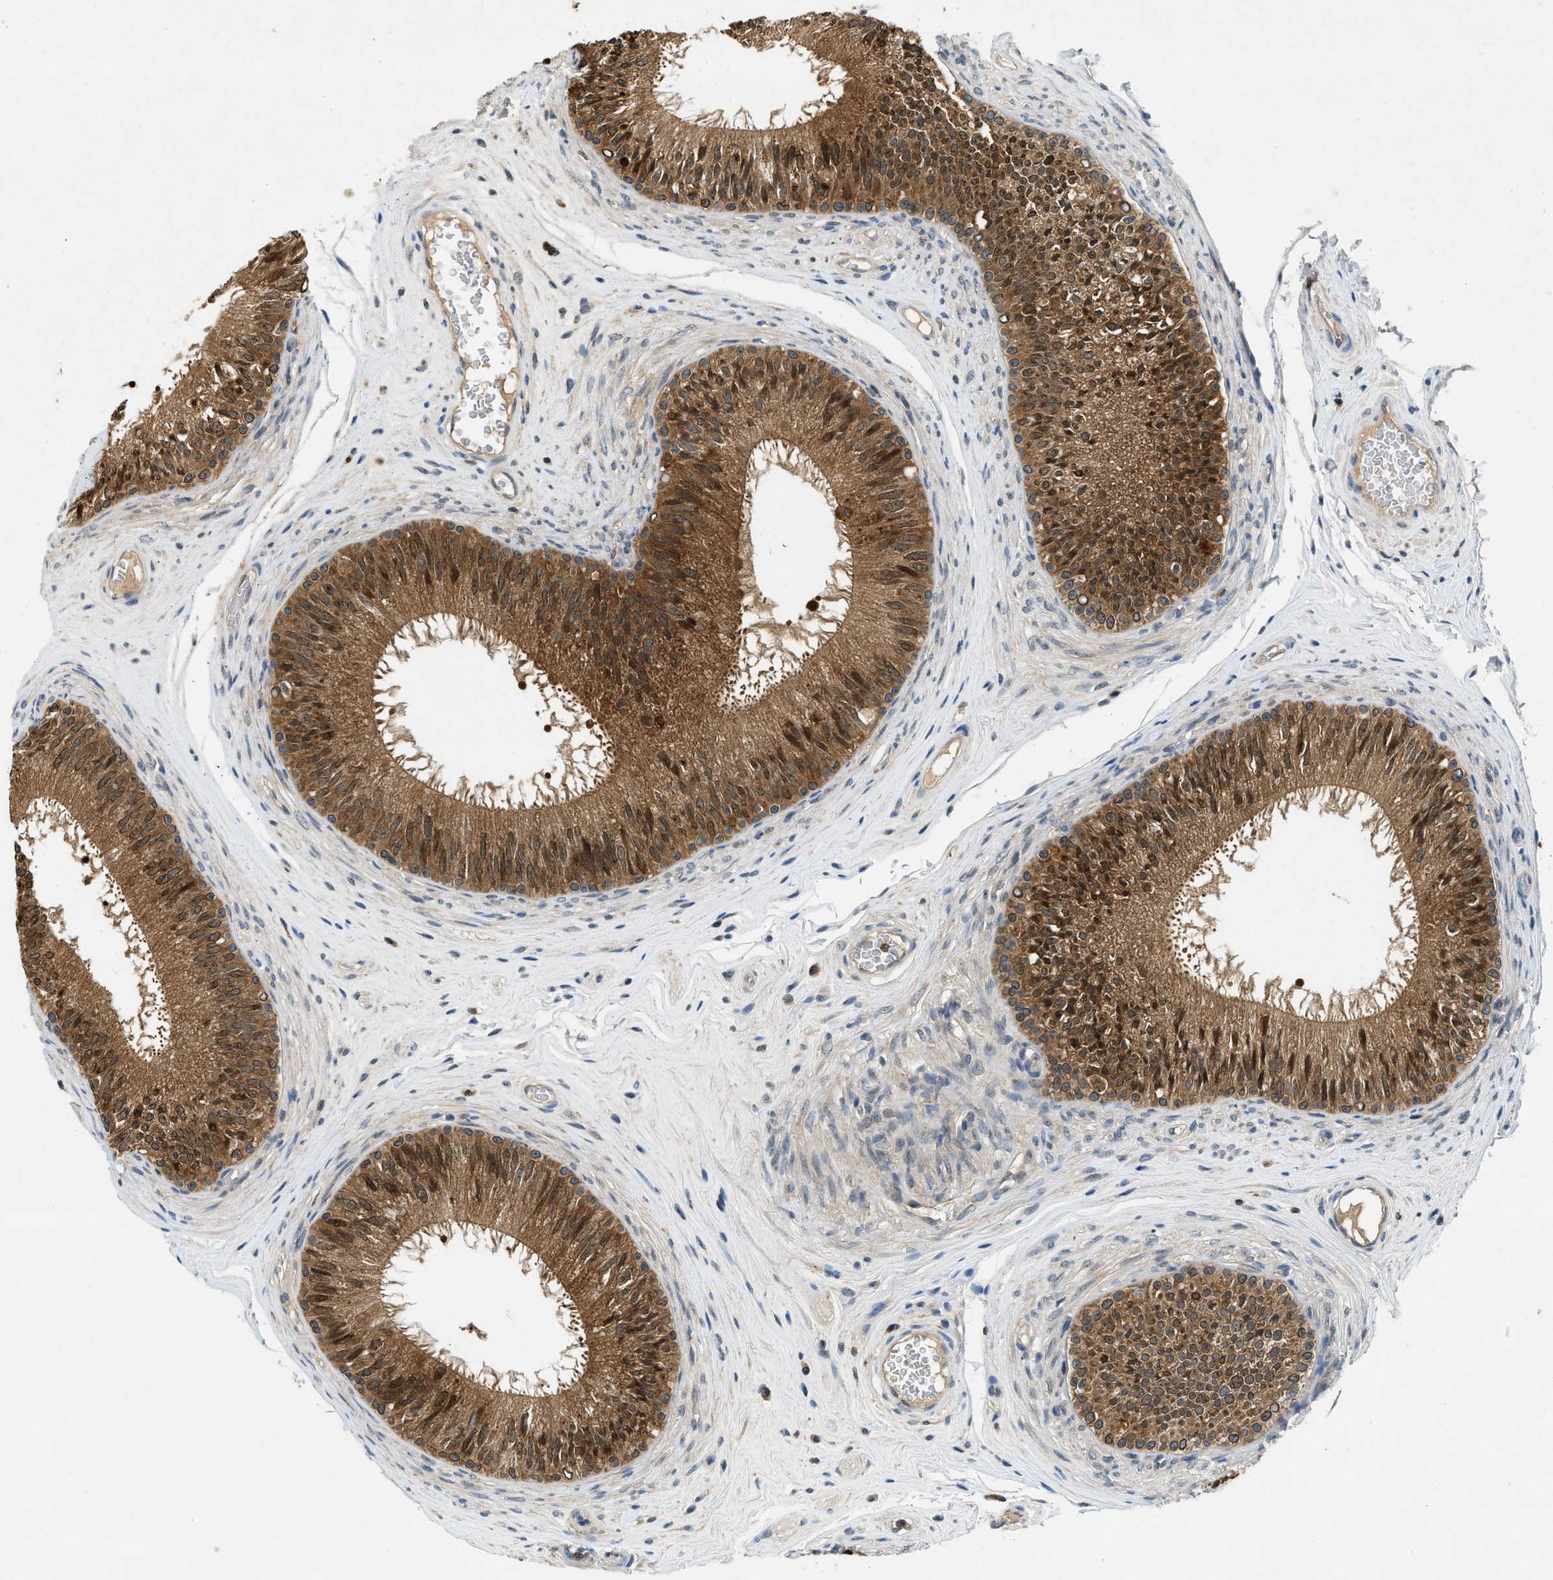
{"staining": {"intensity": "strong", "quantity": ">75%", "location": "cytoplasmic/membranous,nuclear"}, "tissue": "epididymis", "cell_type": "Glandular cells", "image_type": "normal", "snomed": [{"axis": "morphology", "description": "Normal tissue, NOS"}, {"axis": "topography", "description": "Testis"}, {"axis": "topography", "description": "Epididymis"}], "caption": "Benign epididymis exhibits strong cytoplasmic/membranous,nuclear staining in about >75% of glandular cells (Stains: DAB in brown, nuclei in blue, Microscopy: brightfield microscopy at high magnification)..", "gene": "GMPPB", "patient": {"sex": "male", "age": 36}}